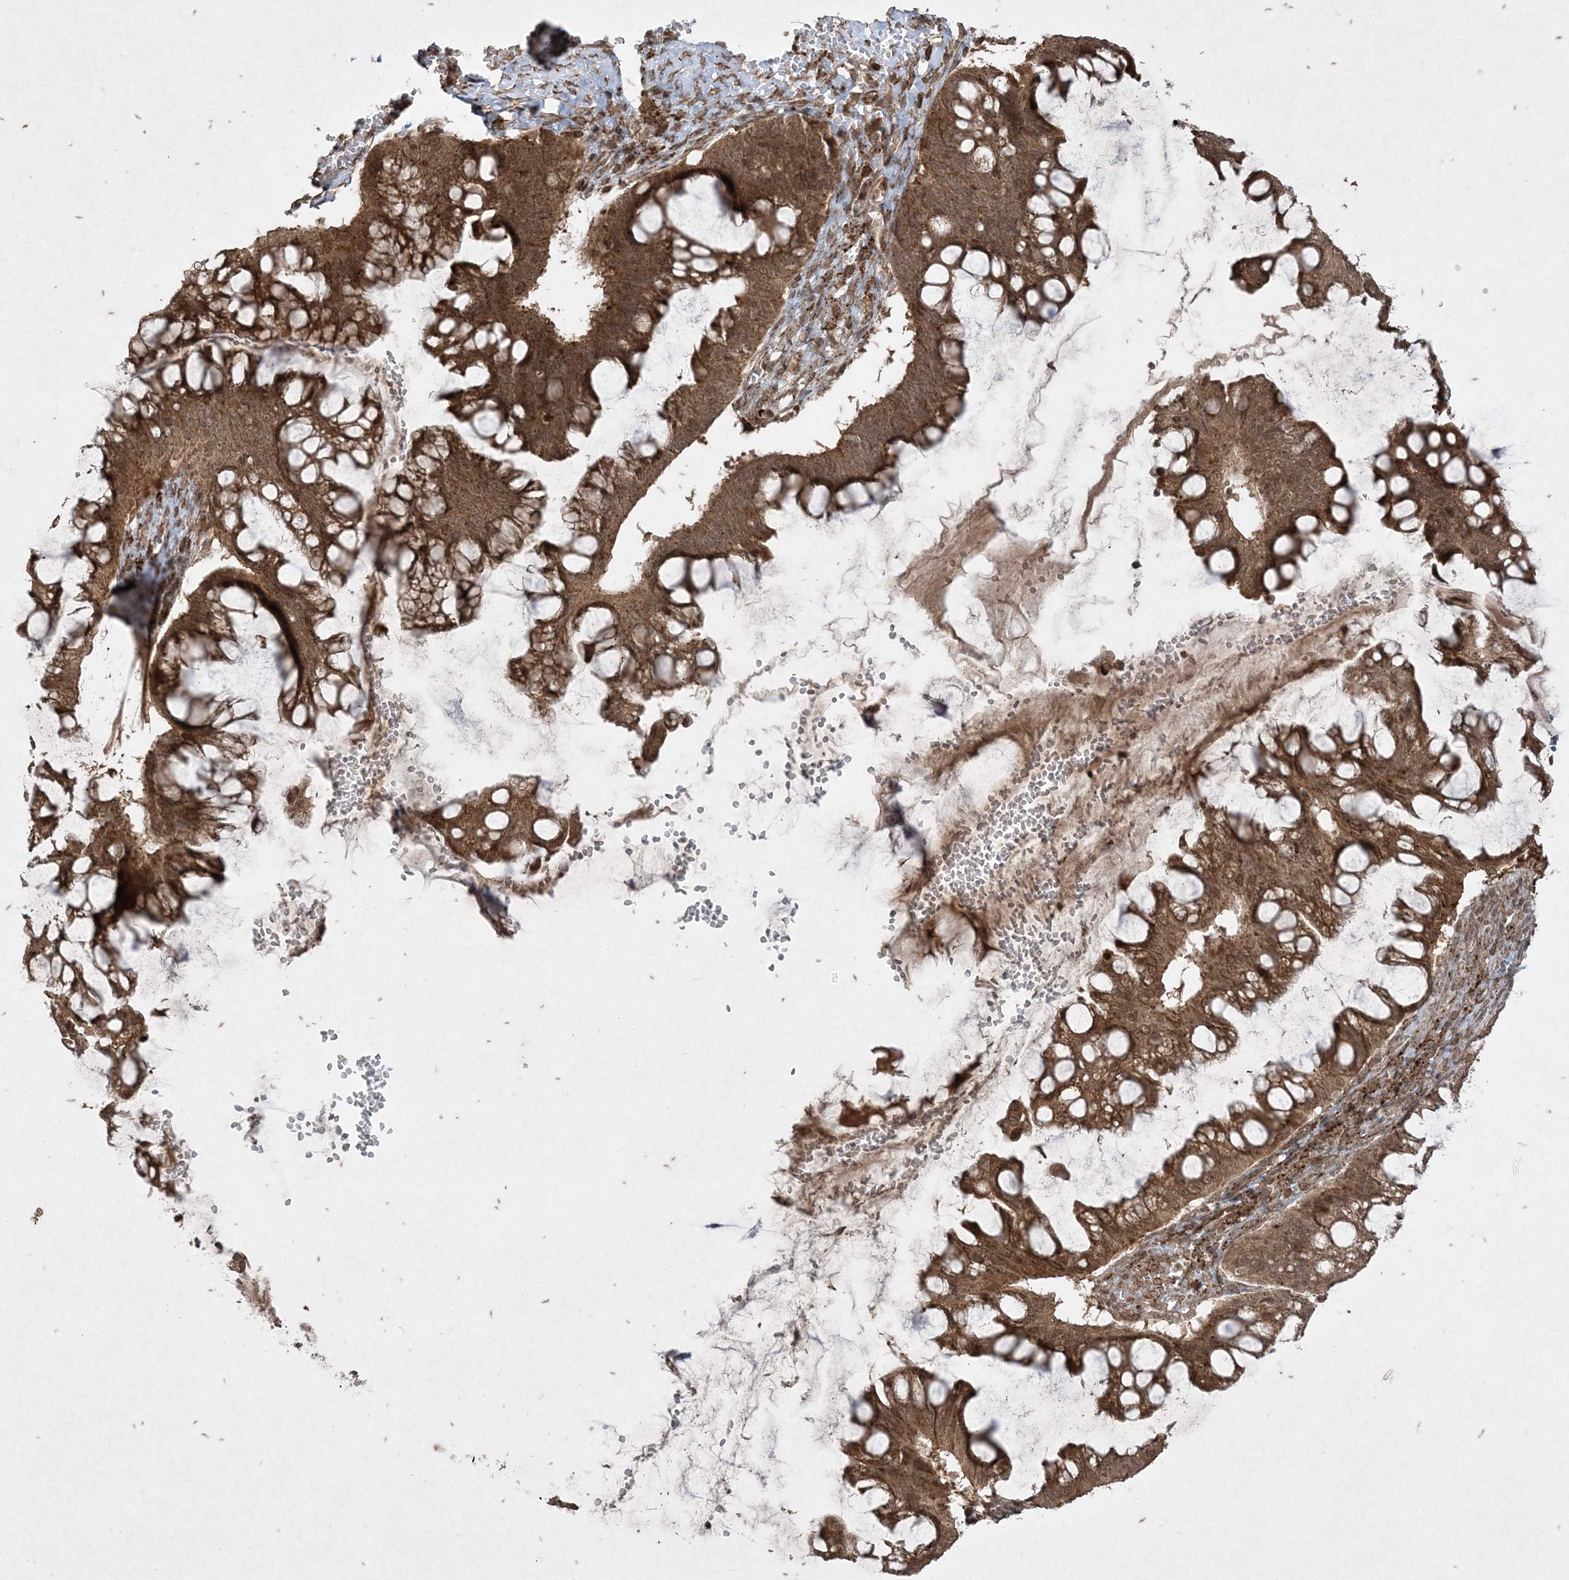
{"staining": {"intensity": "moderate", "quantity": ">75%", "location": "cytoplasmic/membranous"}, "tissue": "ovarian cancer", "cell_type": "Tumor cells", "image_type": "cancer", "snomed": [{"axis": "morphology", "description": "Cystadenocarcinoma, mucinous, NOS"}, {"axis": "topography", "description": "Ovary"}], "caption": "Immunohistochemistry (DAB) staining of human mucinous cystadenocarcinoma (ovarian) displays moderate cytoplasmic/membranous protein positivity in approximately >75% of tumor cells.", "gene": "RRAS", "patient": {"sex": "female", "age": 73}}